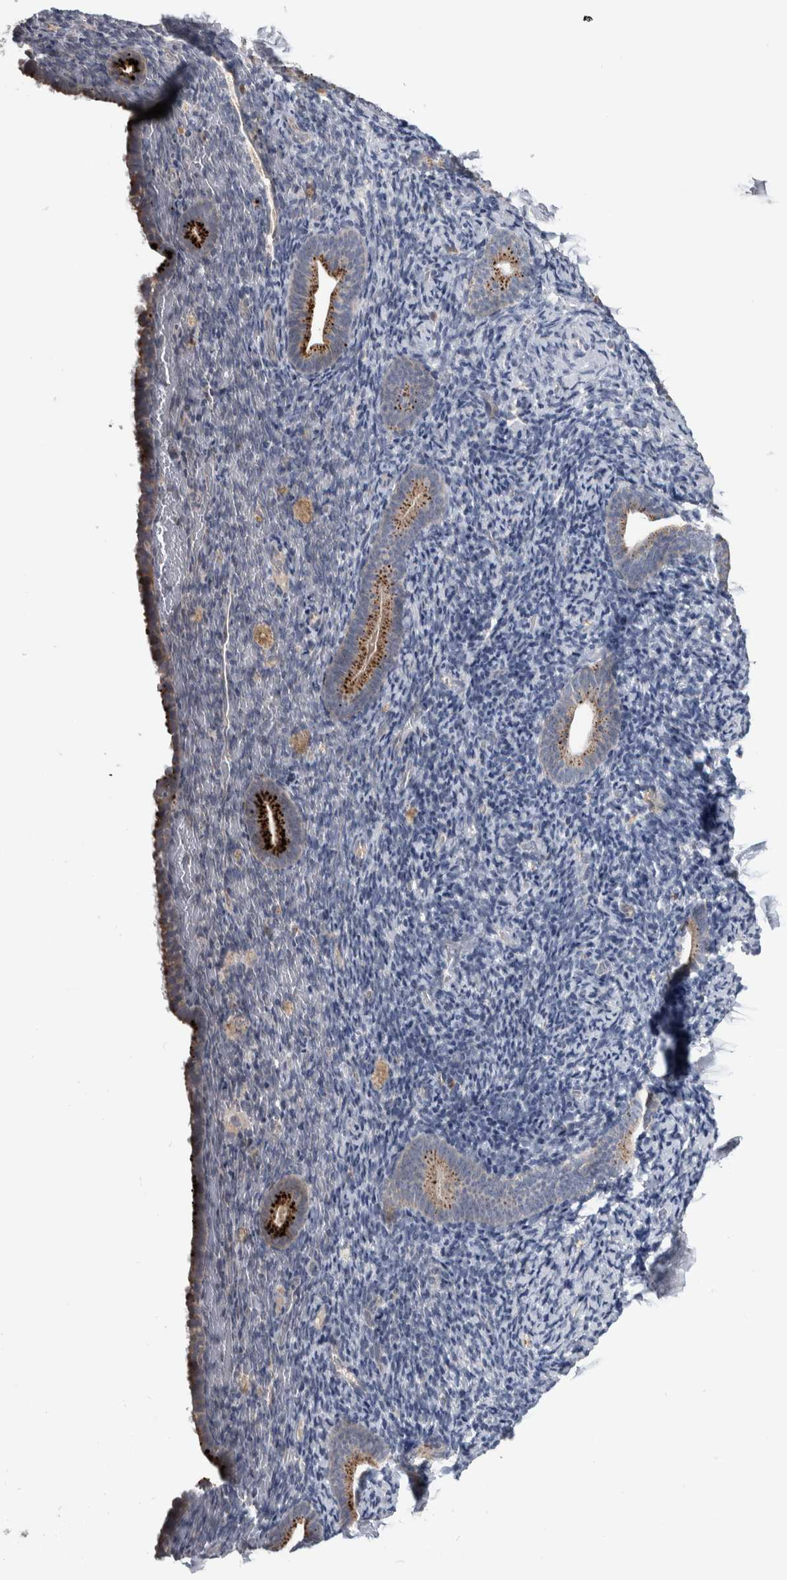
{"staining": {"intensity": "negative", "quantity": "none", "location": "none"}, "tissue": "endometrium", "cell_type": "Cells in endometrial stroma", "image_type": "normal", "snomed": [{"axis": "morphology", "description": "Normal tissue, NOS"}, {"axis": "topography", "description": "Endometrium"}], "caption": "High magnification brightfield microscopy of benign endometrium stained with DAB (brown) and counterstained with hematoxylin (blue): cells in endometrial stroma show no significant positivity.", "gene": "FAM83G", "patient": {"sex": "female", "age": 51}}